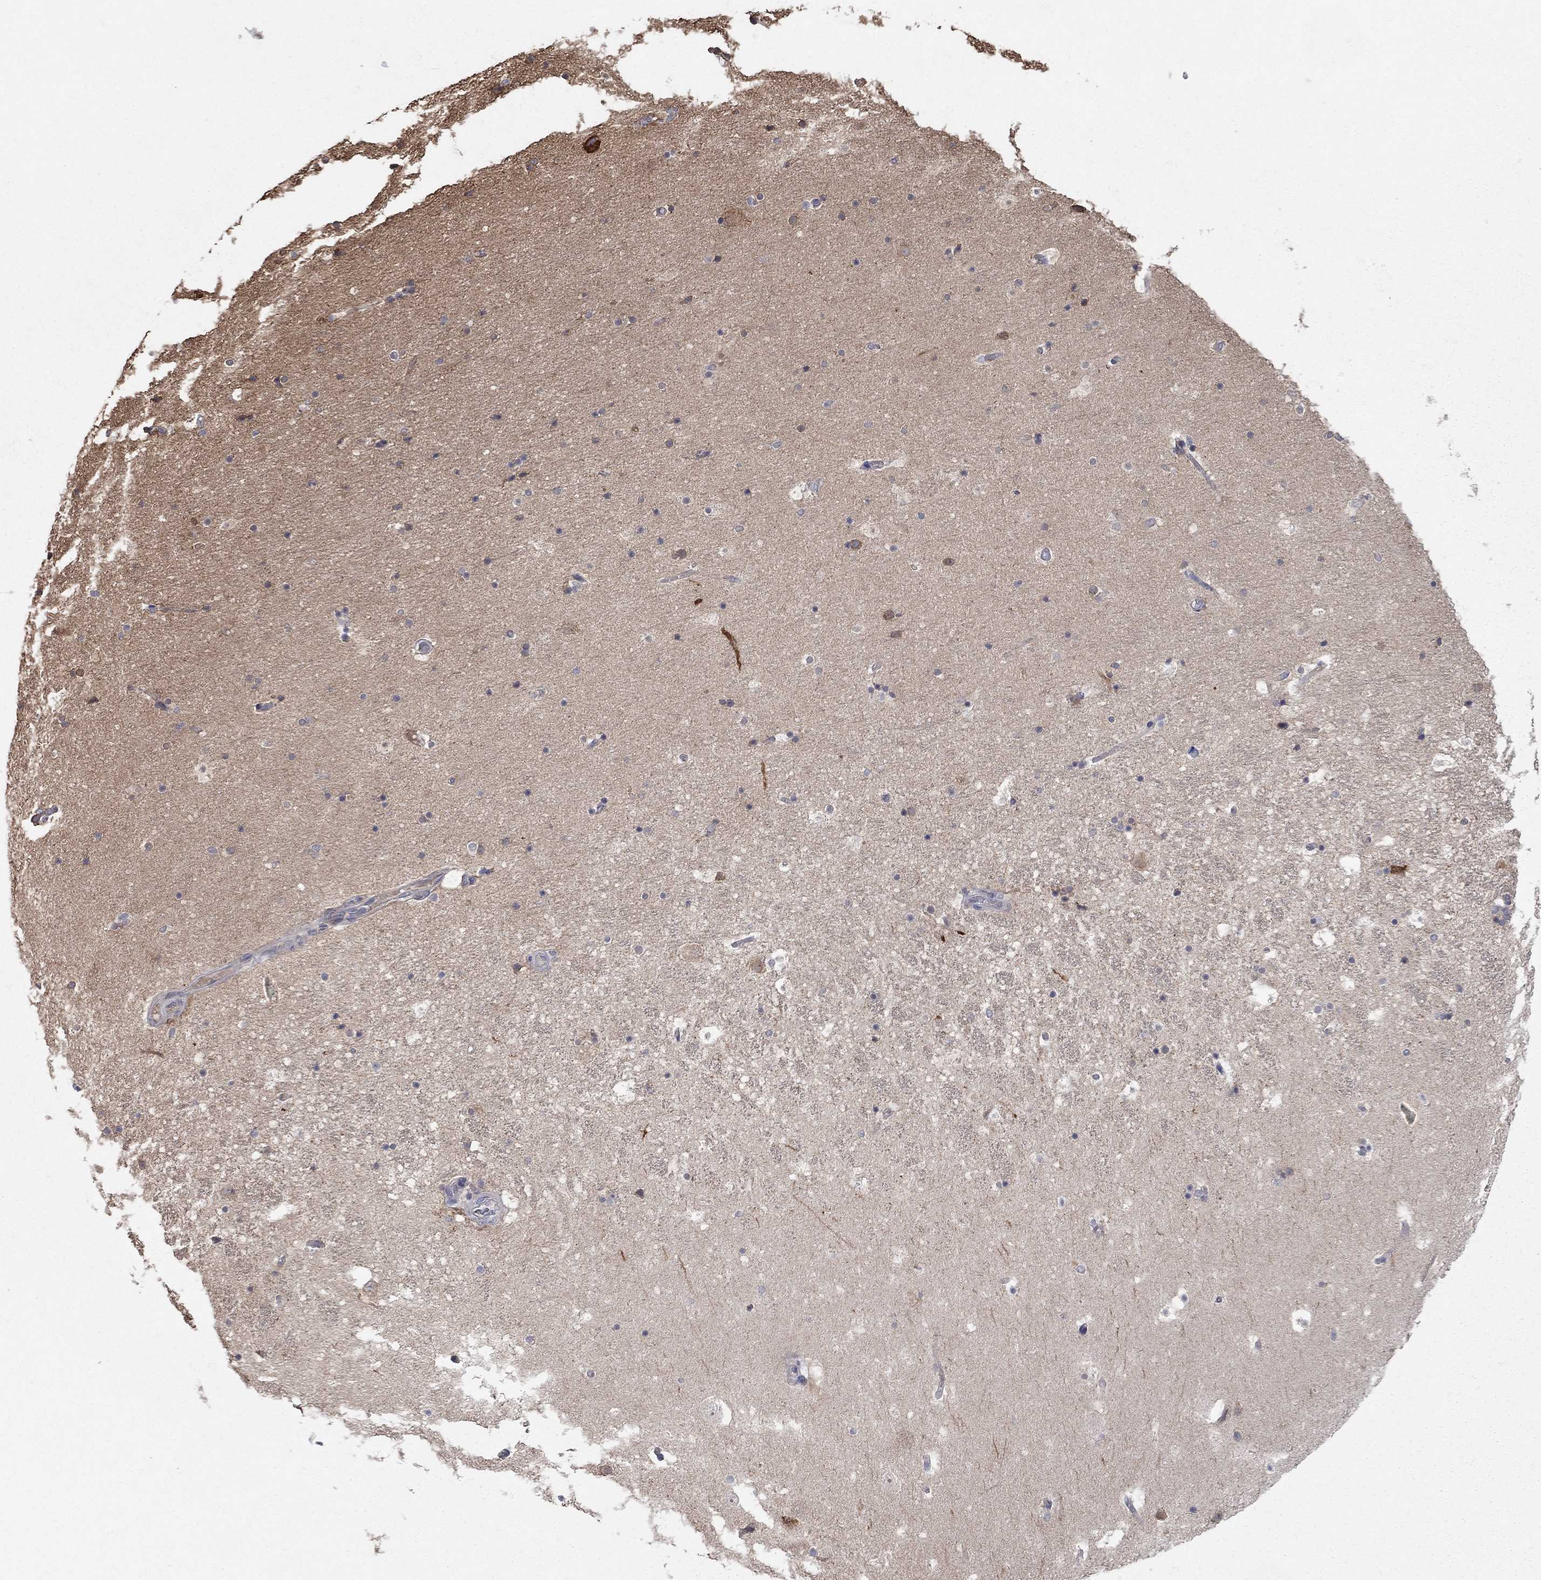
{"staining": {"intensity": "negative", "quantity": "none", "location": "none"}, "tissue": "hippocampus", "cell_type": "Glial cells", "image_type": "normal", "snomed": [{"axis": "morphology", "description": "Normal tissue, NOS"}, {"axis": "topography", "description": "Hippocampus"}], "caption": "Immunohistochemistry (IHC) of unremarkable human hippocampus displays no positivity in glial cells. (Stains: DAB (3,3'-diaminobenzidine) immunohistochemistry (IHC) with hematoxylin counter stain, Microscopy: brightfield microscopy at high magnification).", "gene": "WASF3", "patient": {"sex": "male", "age": 51}}